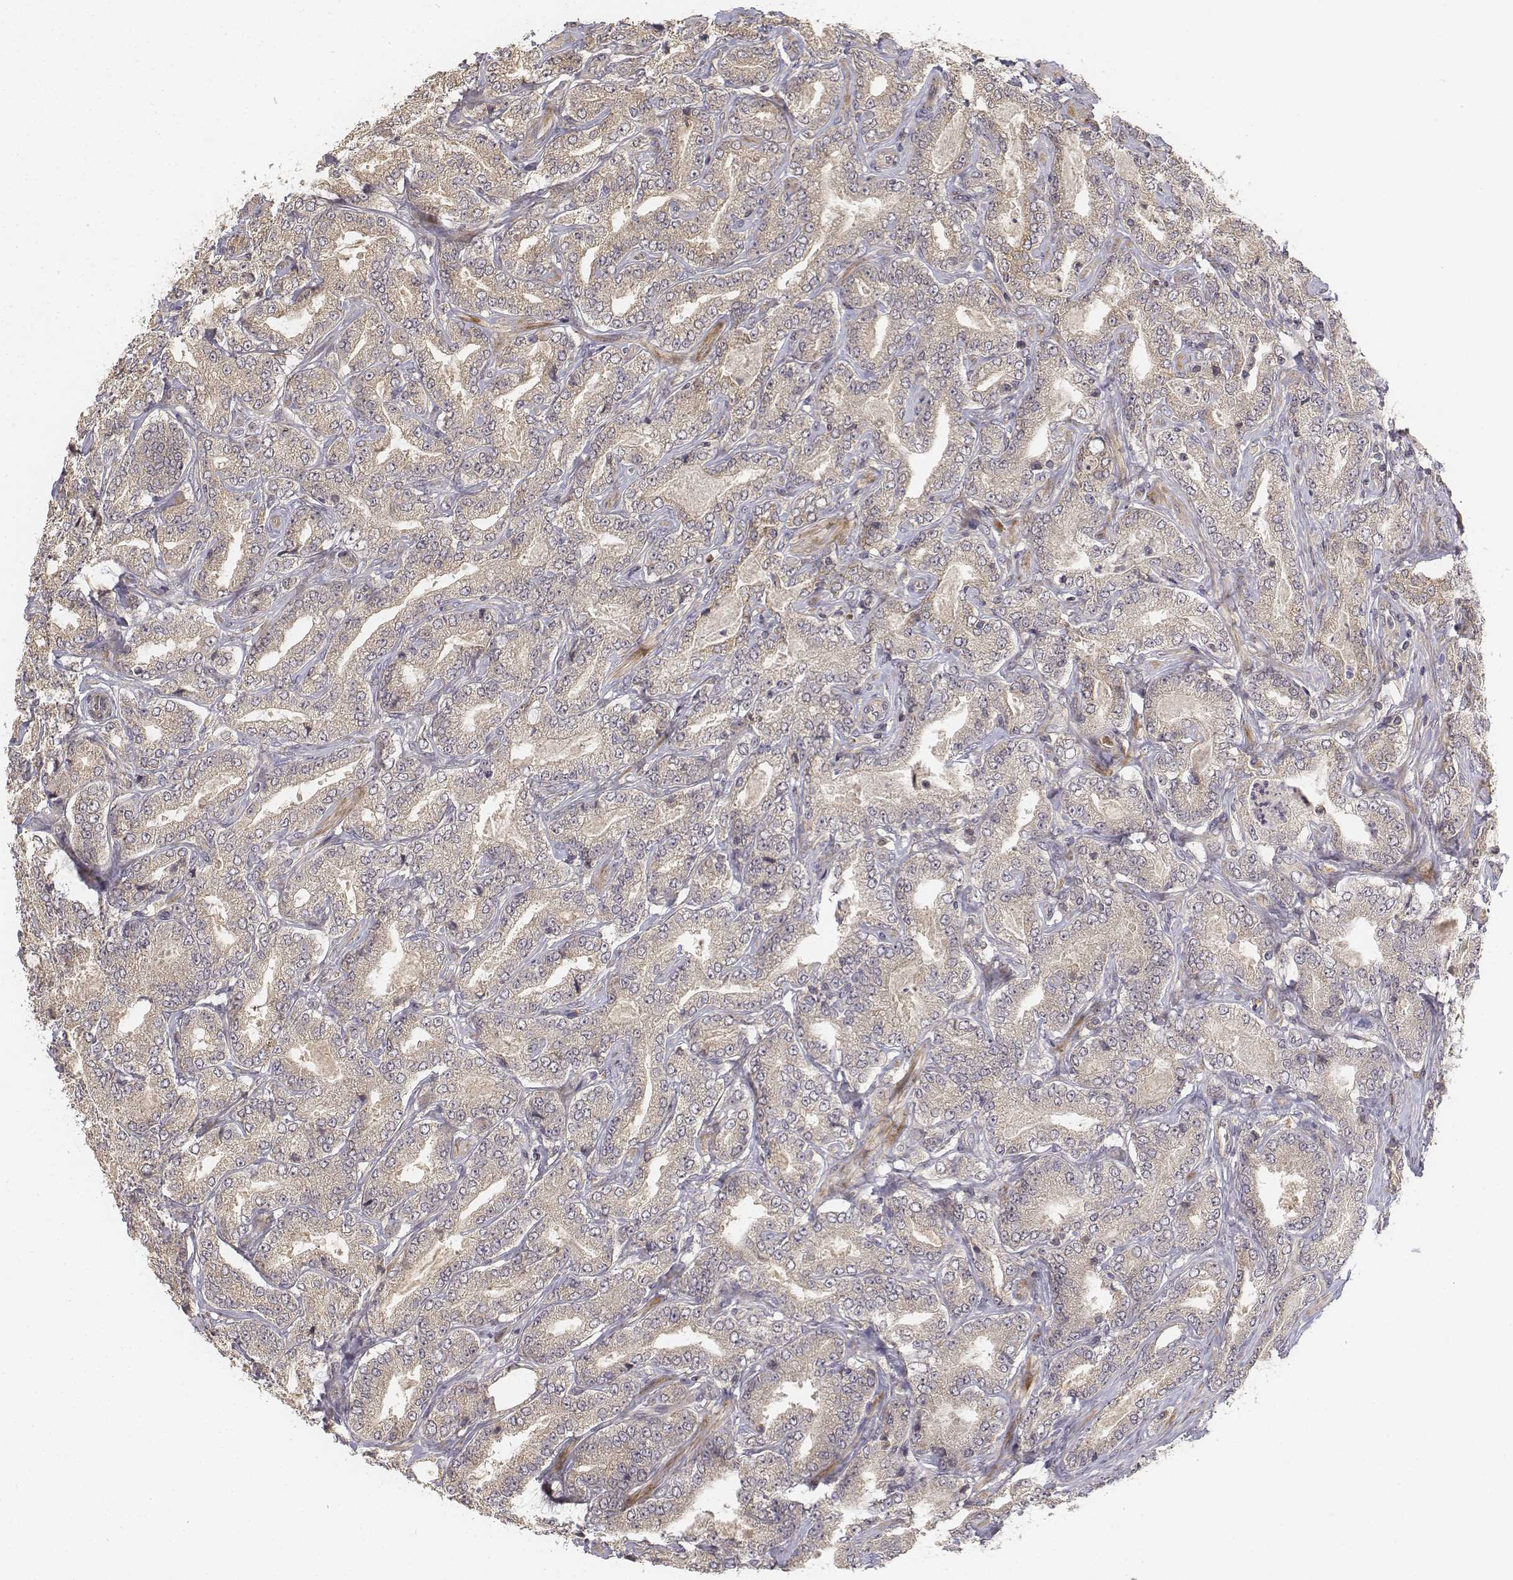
{"staining": {"intensity": "negative", "quantity": "none", "location": "none"}, "tissue": "prostate cancer", "cell_type": "Tumor cells", "image_type": "cancer", "snomed": [{"axis": "morphology", "description": "Adenocarcinoma, NOS"}, {"axis": "topography", "description": "Prostate"}], "caption": "There is no significant expression in tumor cells of adenocarcinoma (prostate). Brightfield microscopy of IHC stained with DAB (brown) and hematoxylin (blue), captured at high magnification.", "gene": "FBXO21", "patient": {"sex": "male", "age": 64}}